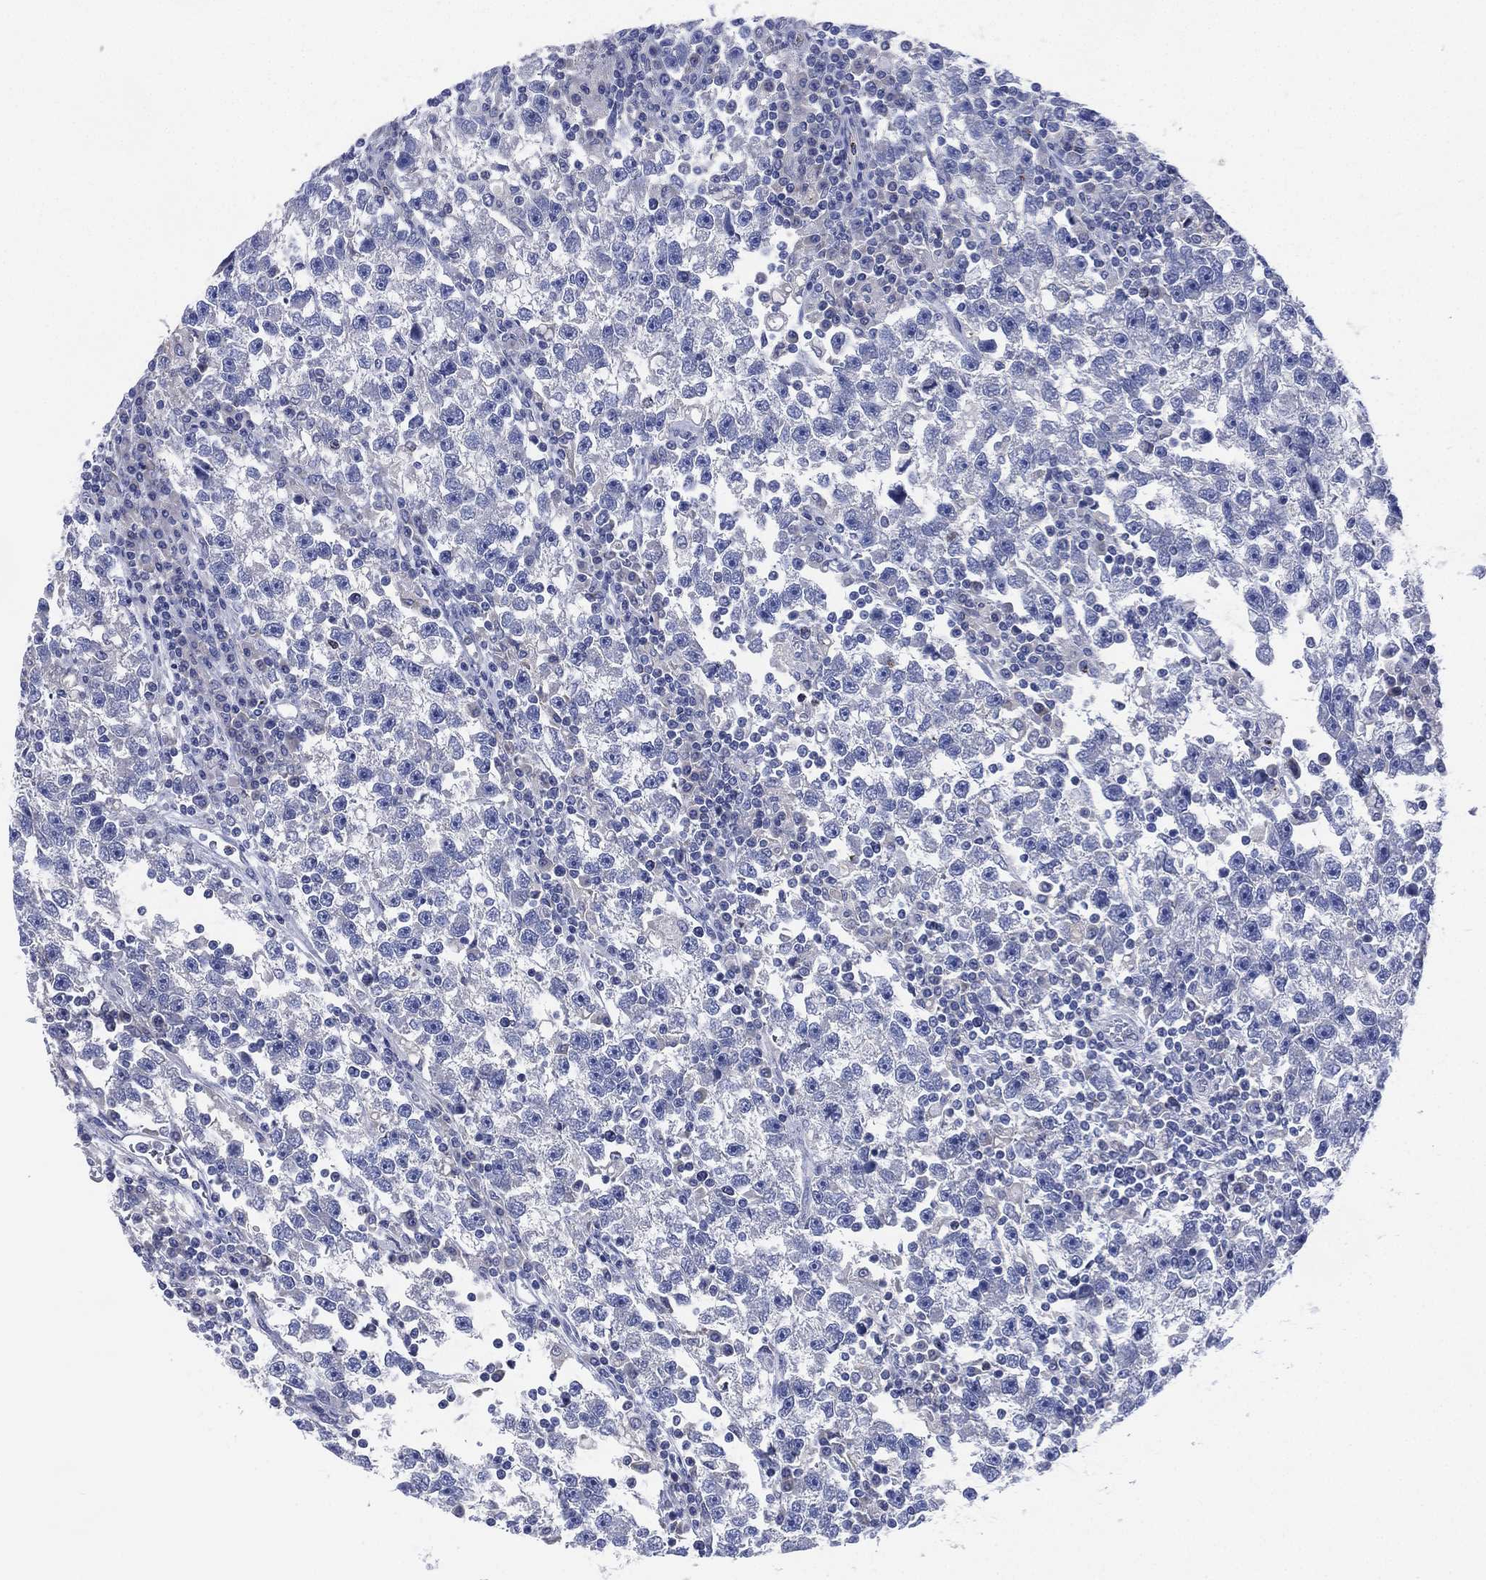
{"staining": {"intensity": "negative", "quantity": "none", "location": "none"}, "tissue": "testis cancer", "cell_type": "Tumor cells", "image_type": "cancer", "snomed": [{"axis": "morphology", "description": "Seminoma, NOS"}, {"axis": "topography", "description": "Testis"}], "caption": "A photomicrograph of seminoma (testis) stained for a protein exhibits no brown staining in tumor cells. (DAB (3,3'-diaminobenzidine) immunohistochemistry with hematoxylin counter stain).", "gene": "CHRNA3", "patient": {"sex": "male", "age": 47}}